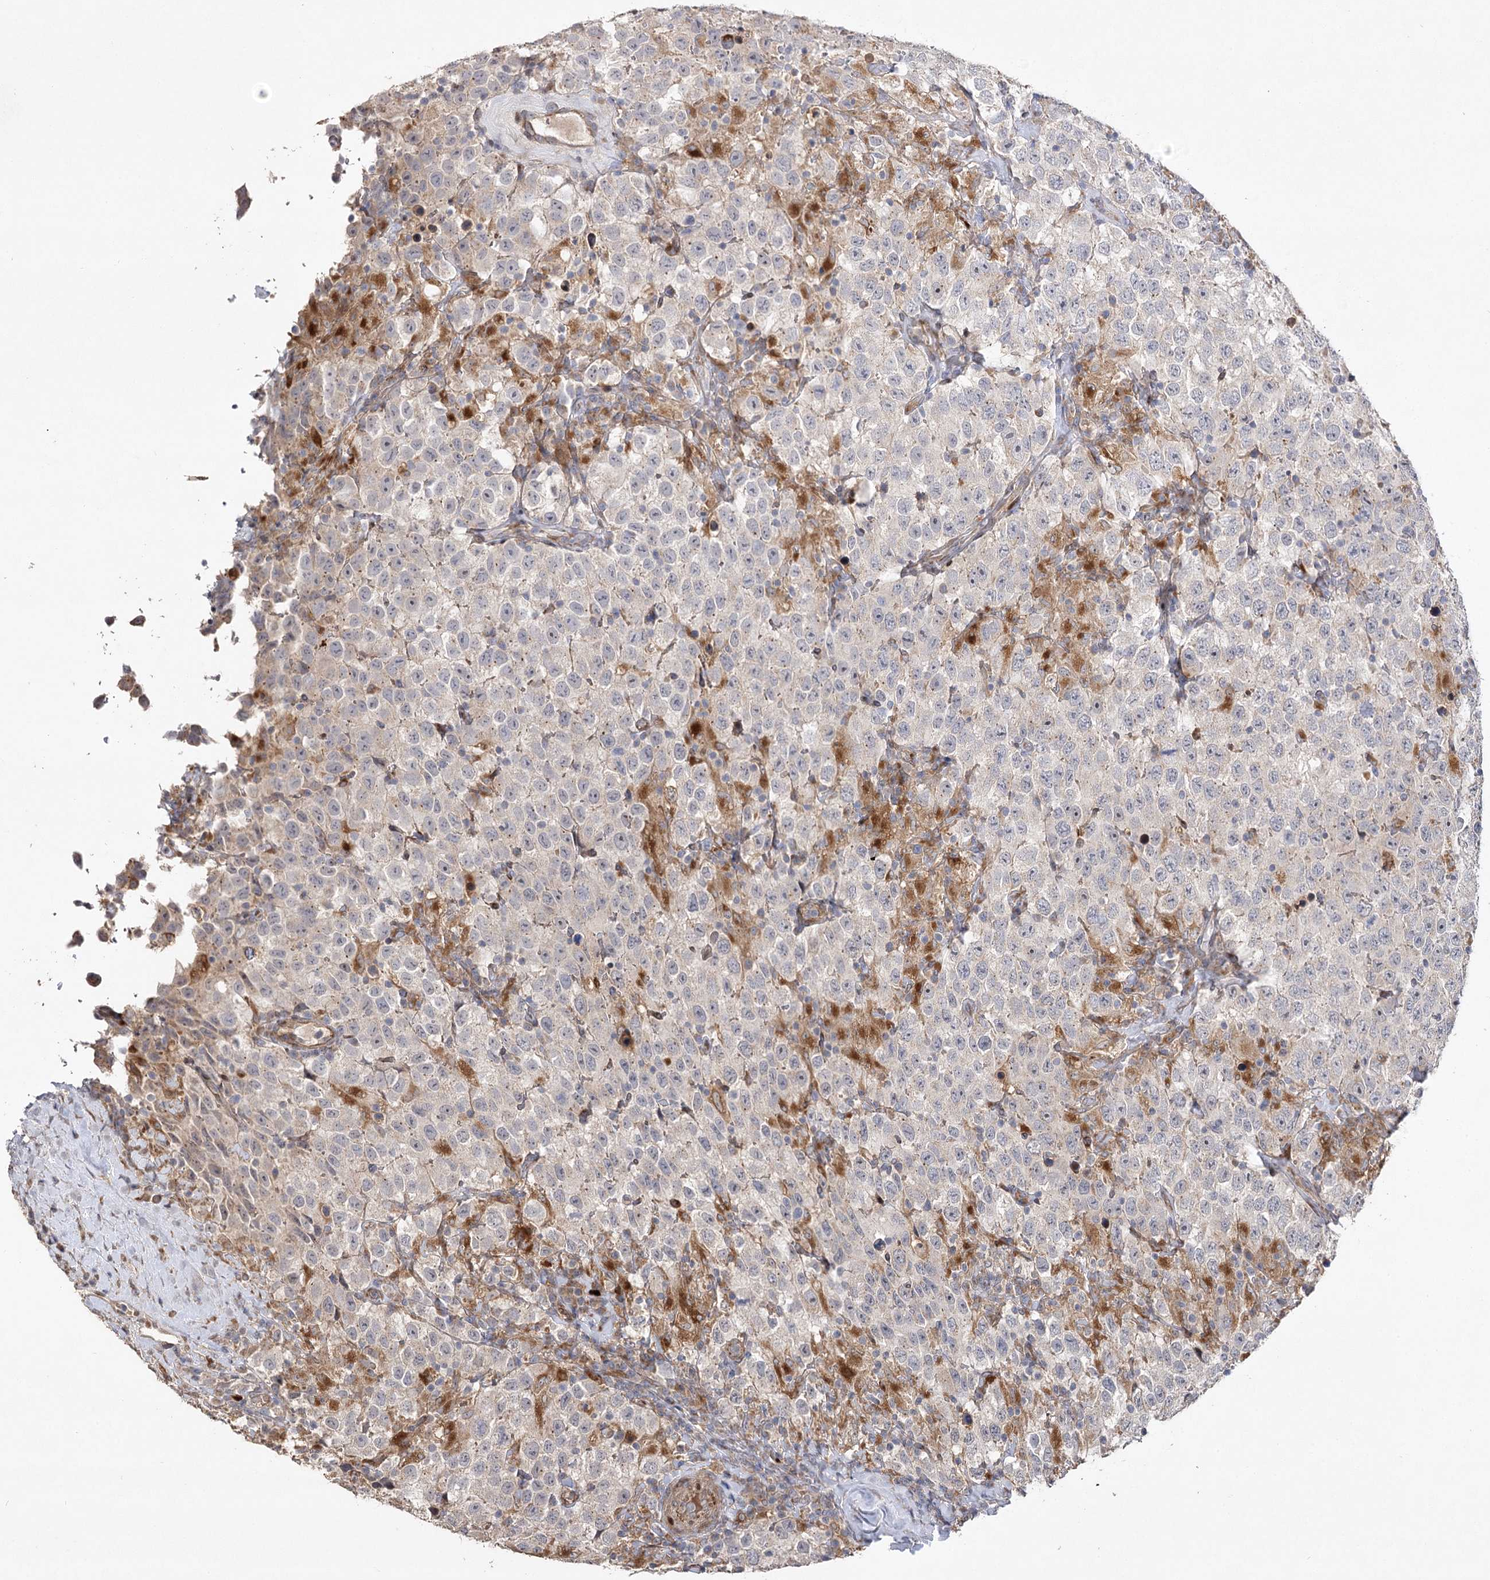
{"staining": {"intensity": "negative", "quantity": "none", "location": "none"}, "tissue": "testis cancer", "cell_type": "Tumor cells", "image_type": "cancer", "snomed": [{"axis": "morphology", "description": "Seminoma, NOS"}, {"axis": "topography", "description": "Testis"}], "caption": "Tumor cells are negative for brown protein staining in testis cancer (seminoma). The staining was performed using DAB to visualize the protein expression in brown, while the nuclei were stained in blue with hematoxylin (Magnification: 20x).", "gene": "OBSL1", "patient": {"sex": "male", "age": 41}}